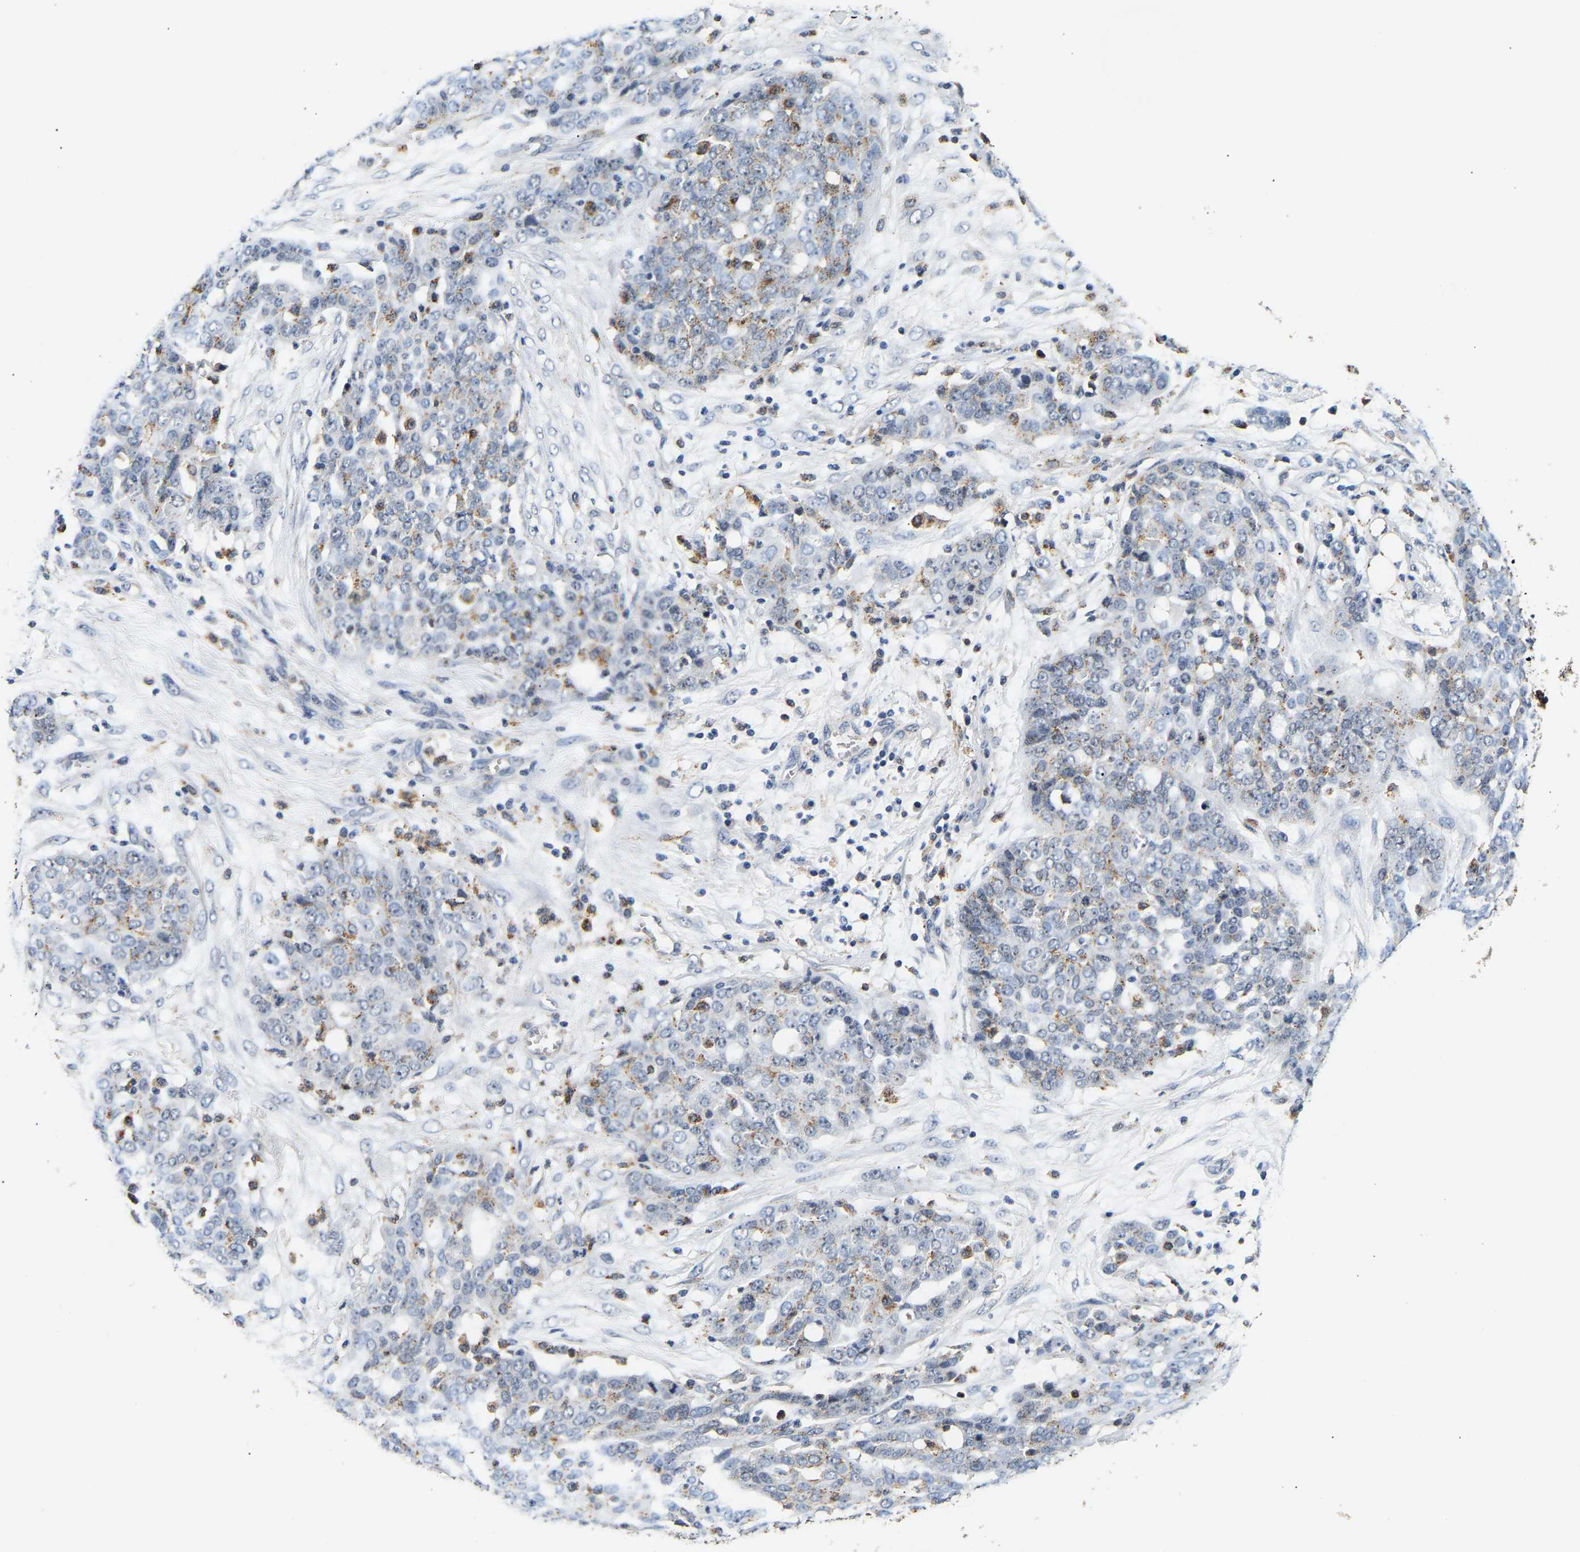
{"staining": {"intensity": "weak", "quantity": "25%-75%", "location": "cytoplasmic/membranous"}, "tissue": "ovarian cancer", "cell_type": "Tumor cells", "image_type": "cancer", "snomed": [{"axis": "morphology", "description": "Cystadenocarcinoma, serous, NOS"}, {"axis": "topography", "description": "Soft tissue"}, {"axis": "topography", "description": "Ovary"}], "caption": "An image of human ovarian cancer stained for a protein reveals weak cytoplasmic/membranous brown staining in tumor cells.", "gene": "SMU1", "patient": {"sex": "female", "age": 57}}